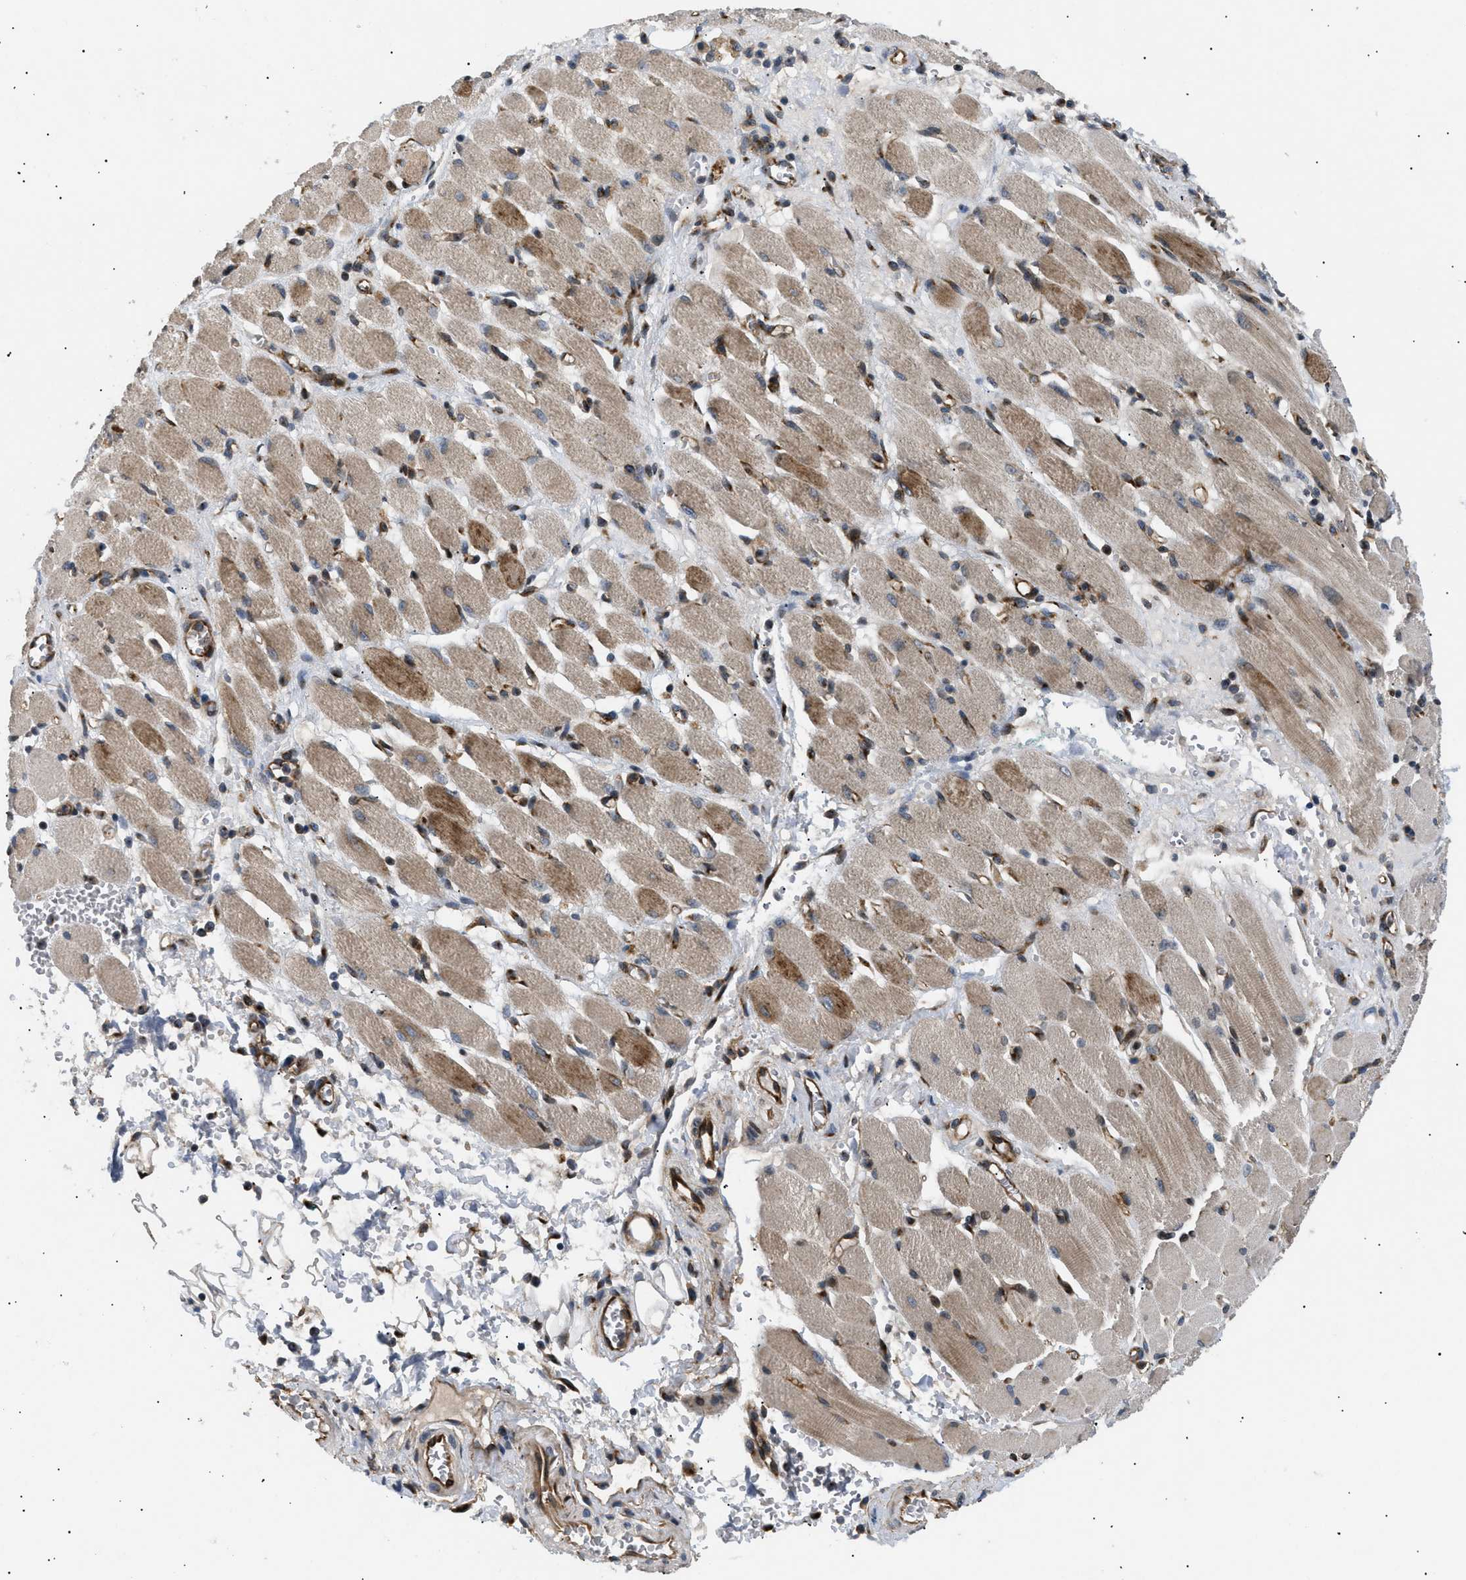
{"staining": {"intensity": "negative", "quantity": "none", "location": "none"}, "tissue": "adipose tissue", "cell_type": "Adipocytes", "image_type": "normal", "snomed": [{"axis": "morphology", "description": "Squamous cell carcinoma, NOS"}, {"axis": "topography", "description": "Oral tissue"}, {"axis": "topography", "description": "Head-Neck"}], "caption": "Immunohistochemical staining of normal human adipose tissue exhibits no significant staining in adipocytes. (DAB (3,3'-diaminobenzidine) immunohistochemistry (IHC) visualized using brightfield microscopy, high magnification).", "gene": "LYSMD3", "patient": {"sex": "female", "age": 50}}